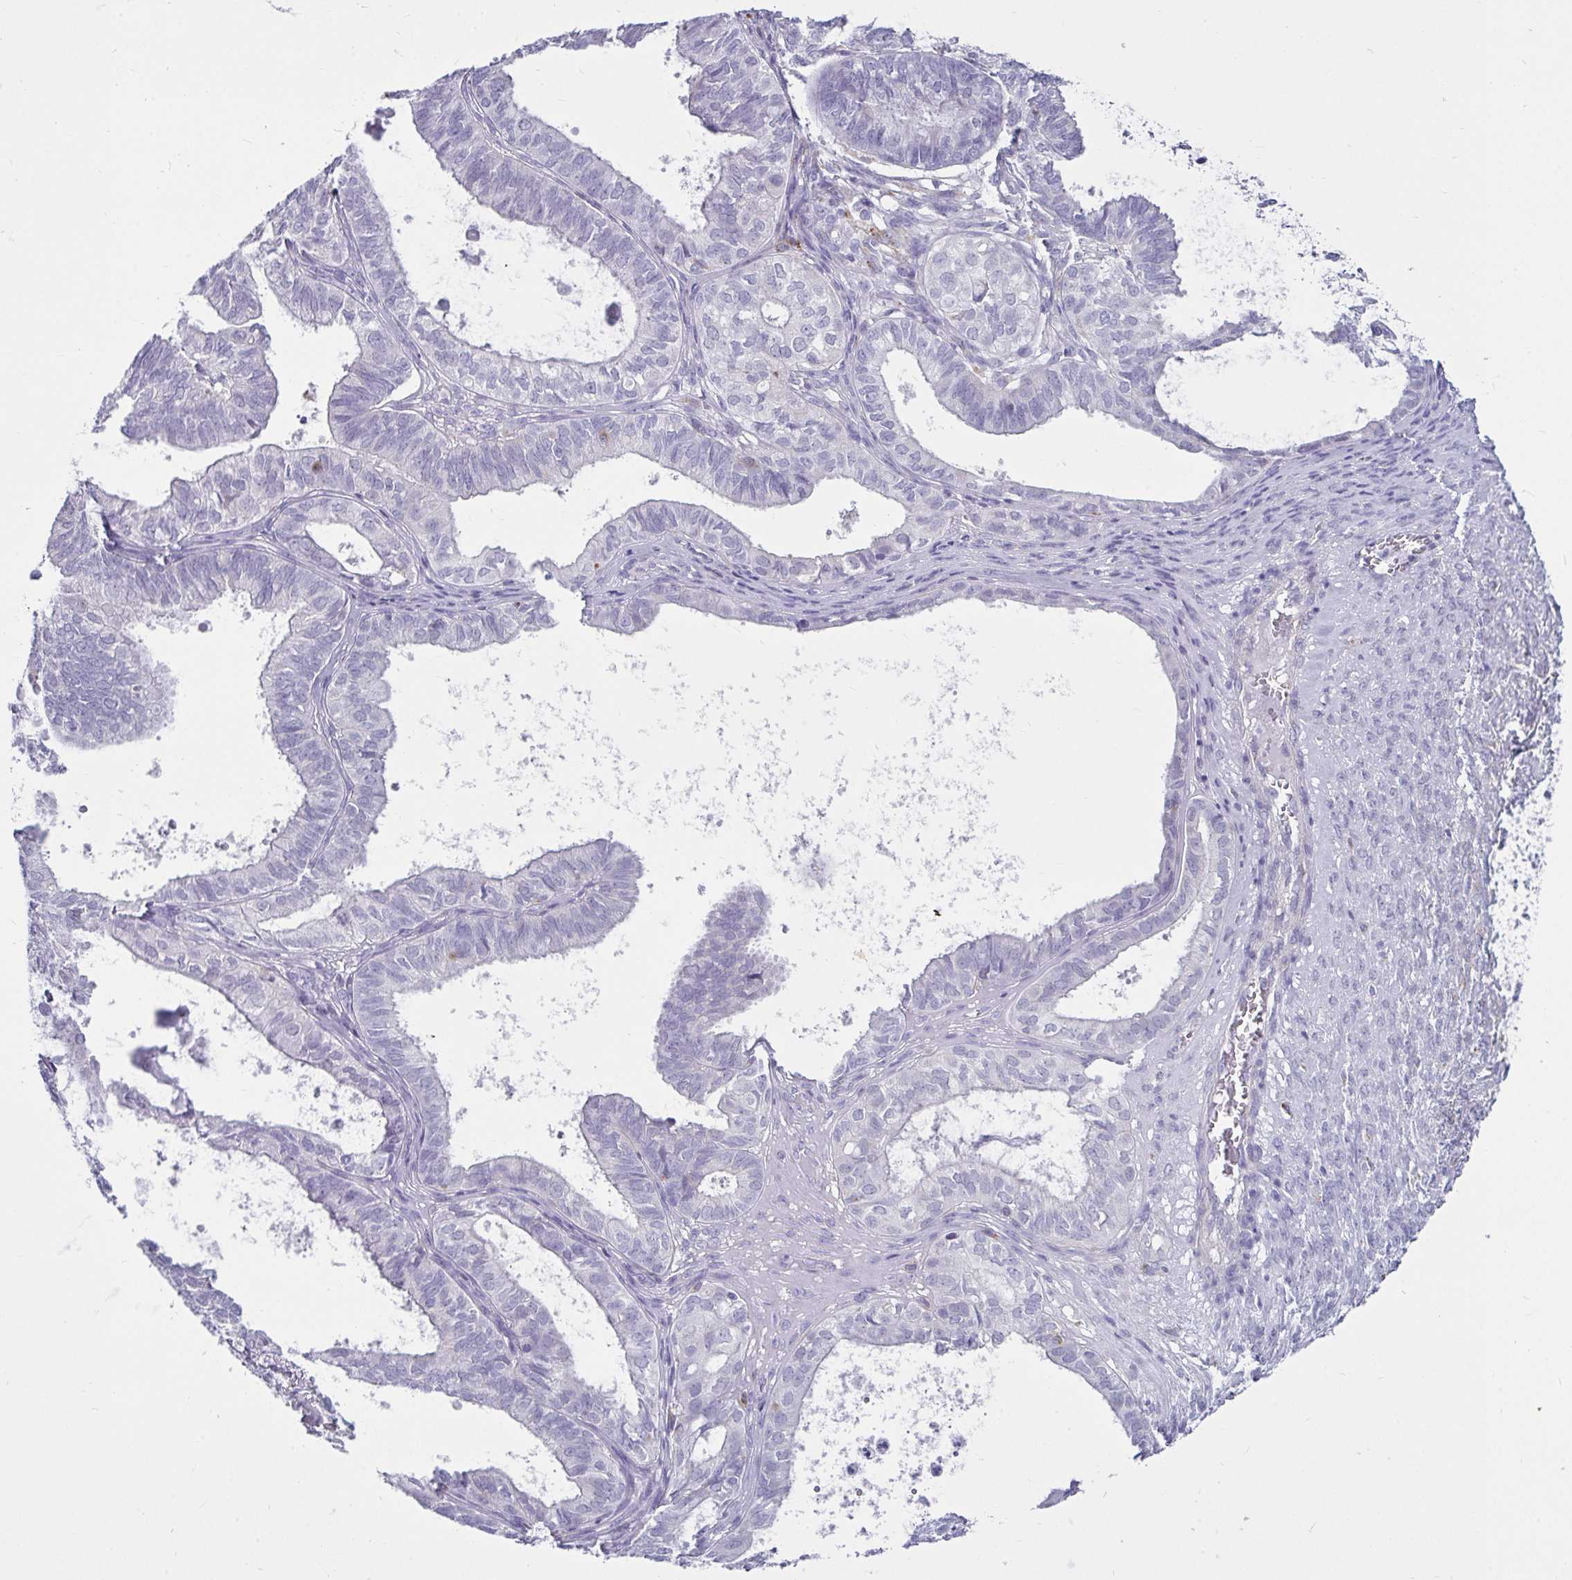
{"staining": {"intensity": "negative", "quantity": "none", "location": "none"}, "tissue": "ovarian cancer", "cell_type": "Tumor cells", "image_type": "cancer", "snomed": [{"axis": "morphology", "description": "Carcinoma, endometroid"}, {"axis": "topography", "description": "Ovary"}], "caption": "The micrograph exhibits no significant positivity in tumor cells of ovarian endometroid carcinoma.", "gene": "CTSZ", "patient": {"sex": "female", "age": 64}}